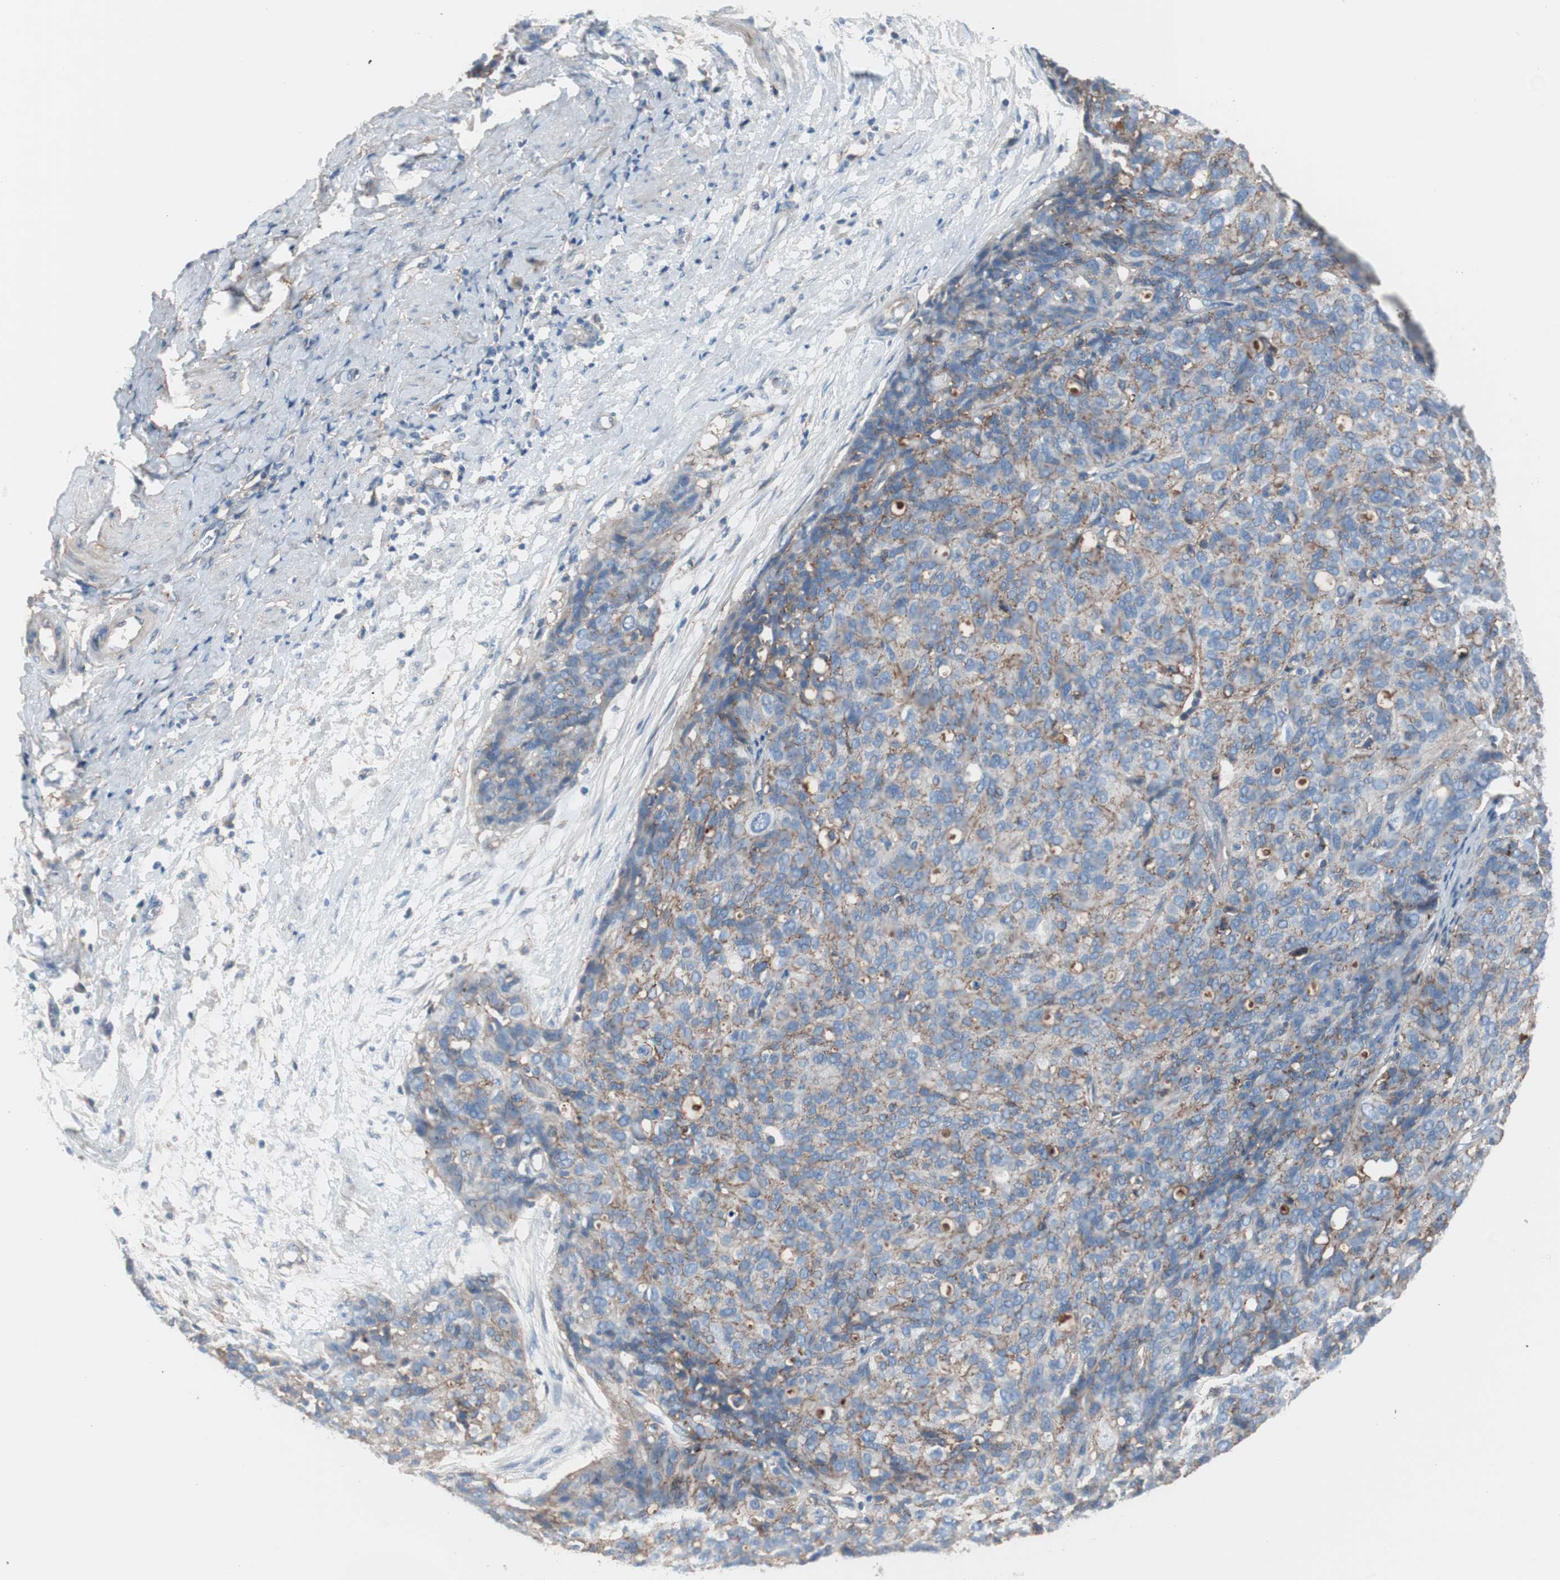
{"staining": {"intensity": "weak", "quantity": "25%-75%", "location": "cytoplasmic/membranous"}, "tissue": "ovarian cancer", "cell_type": "Tumor cells", "image_type": "cancer", "snomed": [{"axis": "morphology", "description": "Carcinoma, endometroid"}, {"axis": "topography", "description": "Ovary"}], "caption": "This photomicrograph shows immunohistochemistry (IHC) staining of human ovarian cancer, with low weak cytoplasmic/membranous staining in approximately 25%-75% of tumor cells.", "gene": "CD81", "patient": {"sex": "female", "age": 60}}